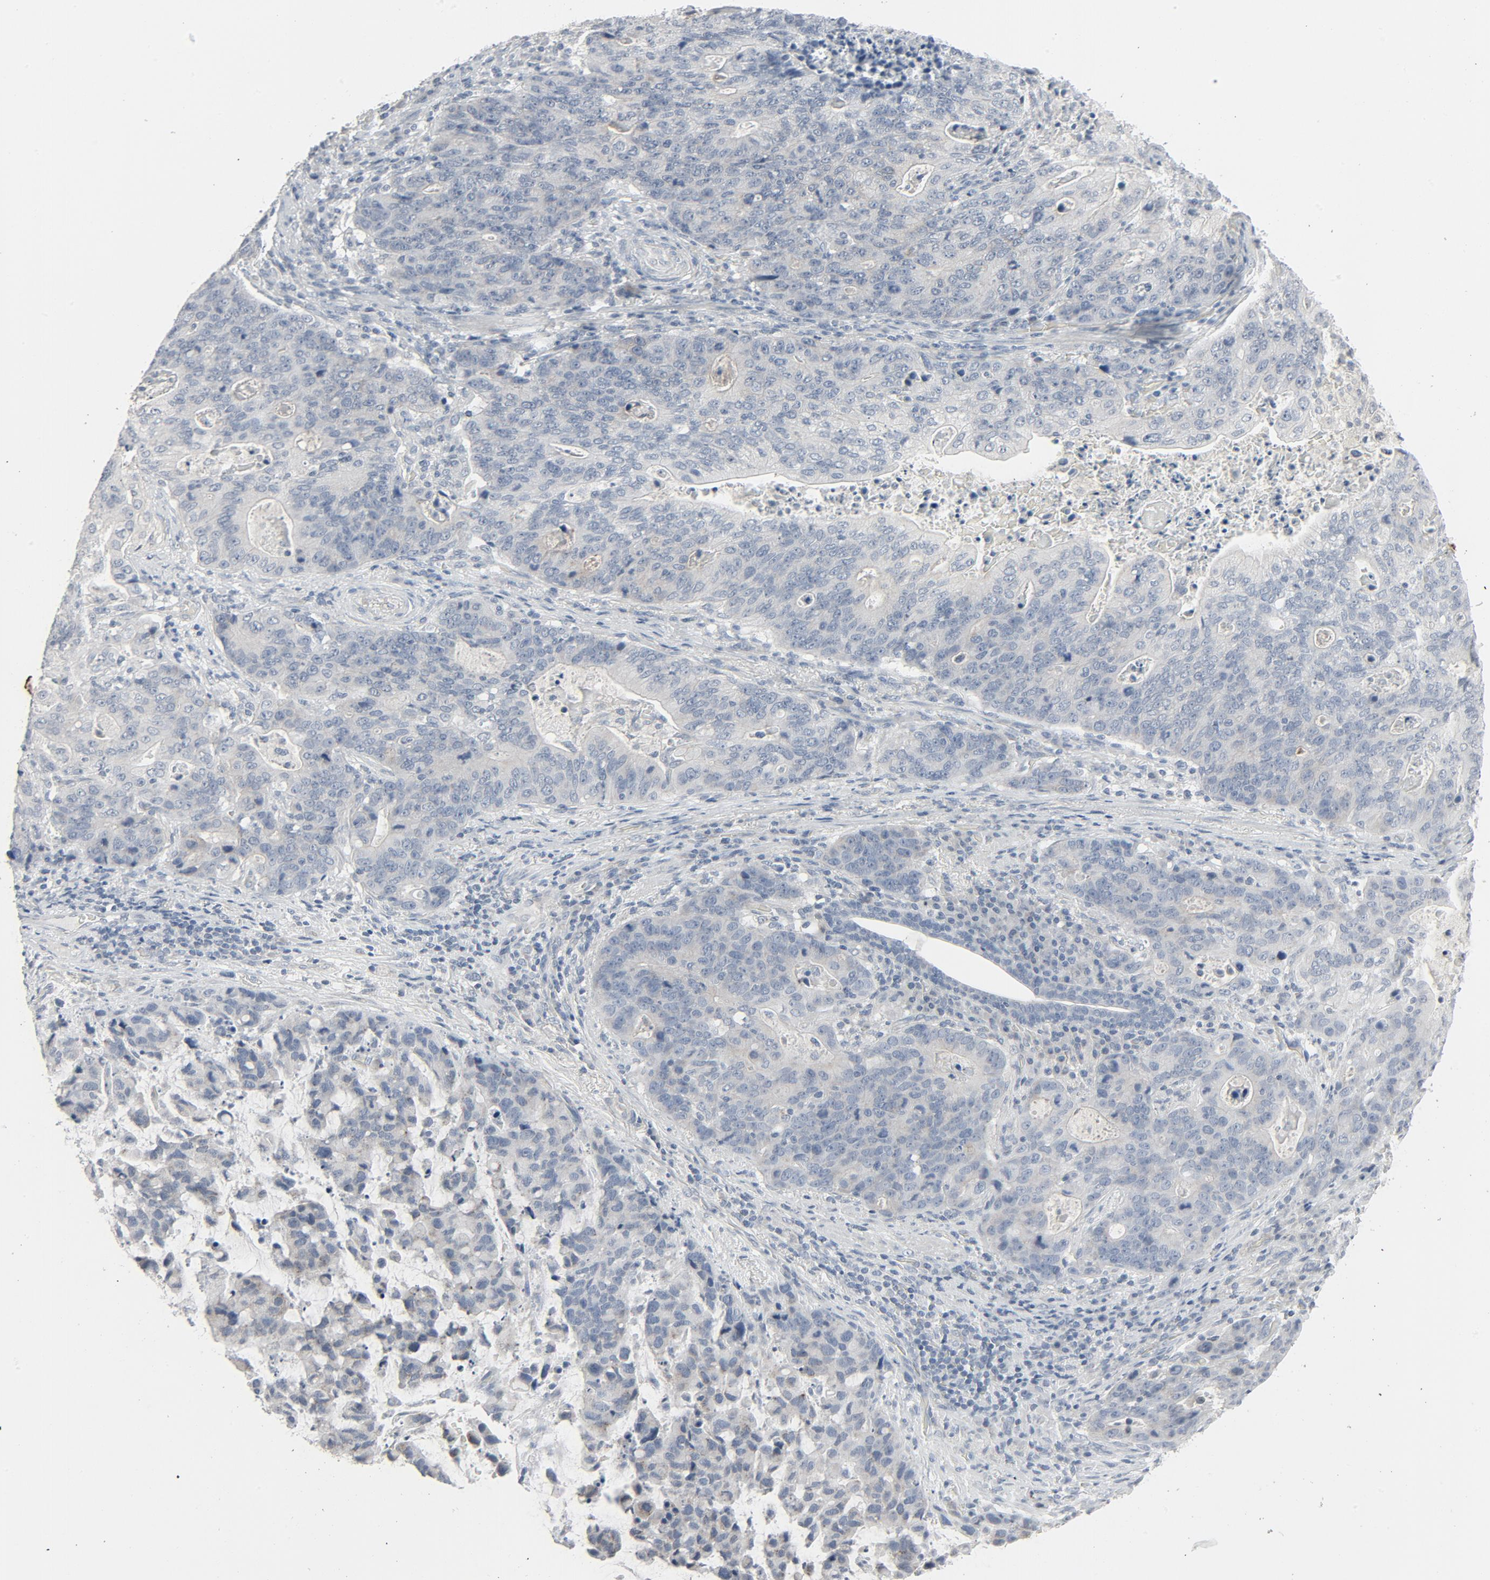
{"staining": {"intensity": "negative", "quantity": "none", "location": "none"}, "tissue": "stomach cancer", "cell_type": "Tumor cells", "image_type": "cancer", "snomed": [{"axis": "morphology", "description": "Adenocarcinoma, NOS"}, {"axis": "topography", "description": "Esophagus"}, {"axis": "topography", "description": "Stomach"}], "caption": "Stomach adenocarcinoma was stained to show a protein in brown. There is no significant expression in tumor cells.", "gene": "FGFR3", "patient": {"sex": "male", "age": 74}}